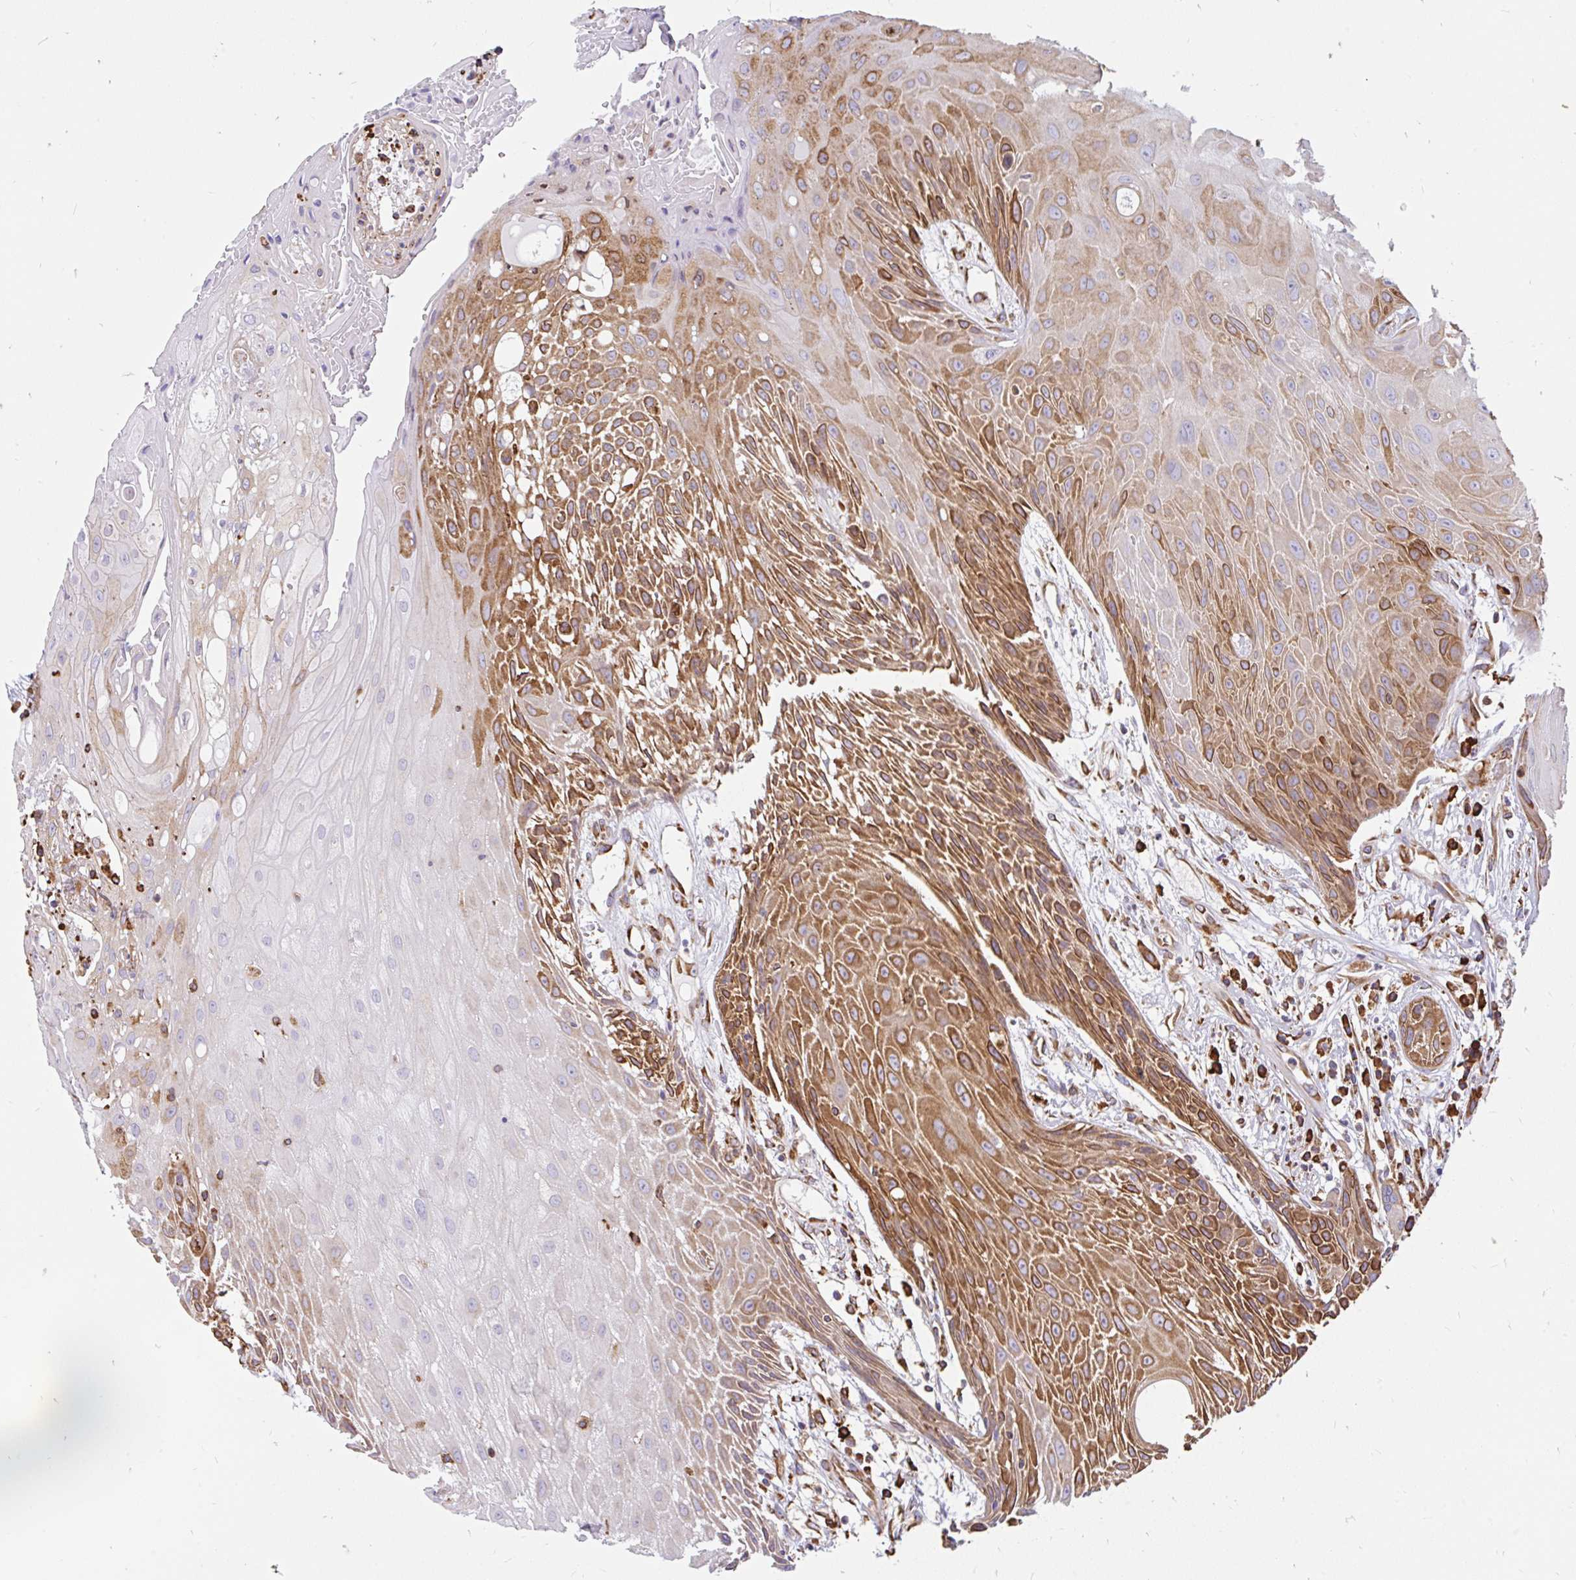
{"staining": {"intensity": "strong", "quantity": "25%-75%", "location": "cytoplasmic/membranous"}, "tissue": "head and neck cancer", "cell_type": "Tumor cells", "image_type": "cancer", "snomed": [{"axis": "morphology", "description": "Squamous cell carcinoma, NOS"}, {"axis": "topography", "description": "Head-Neck"}], "caption": "Head and neck cancer (squamous cell carcinoma) was stained to show a protein in brown. There is high levels of strong cytoplasmic/membranous expression in about 25%-75% of tumor cells. (Stains: DAB (3,3'-diaminobenzidine) in brown, nuclei in blue, Microscopy: brightfield microscopy at high magnification).", "gene": "EML5", "patient": {"sex": "female", "age": 73}}